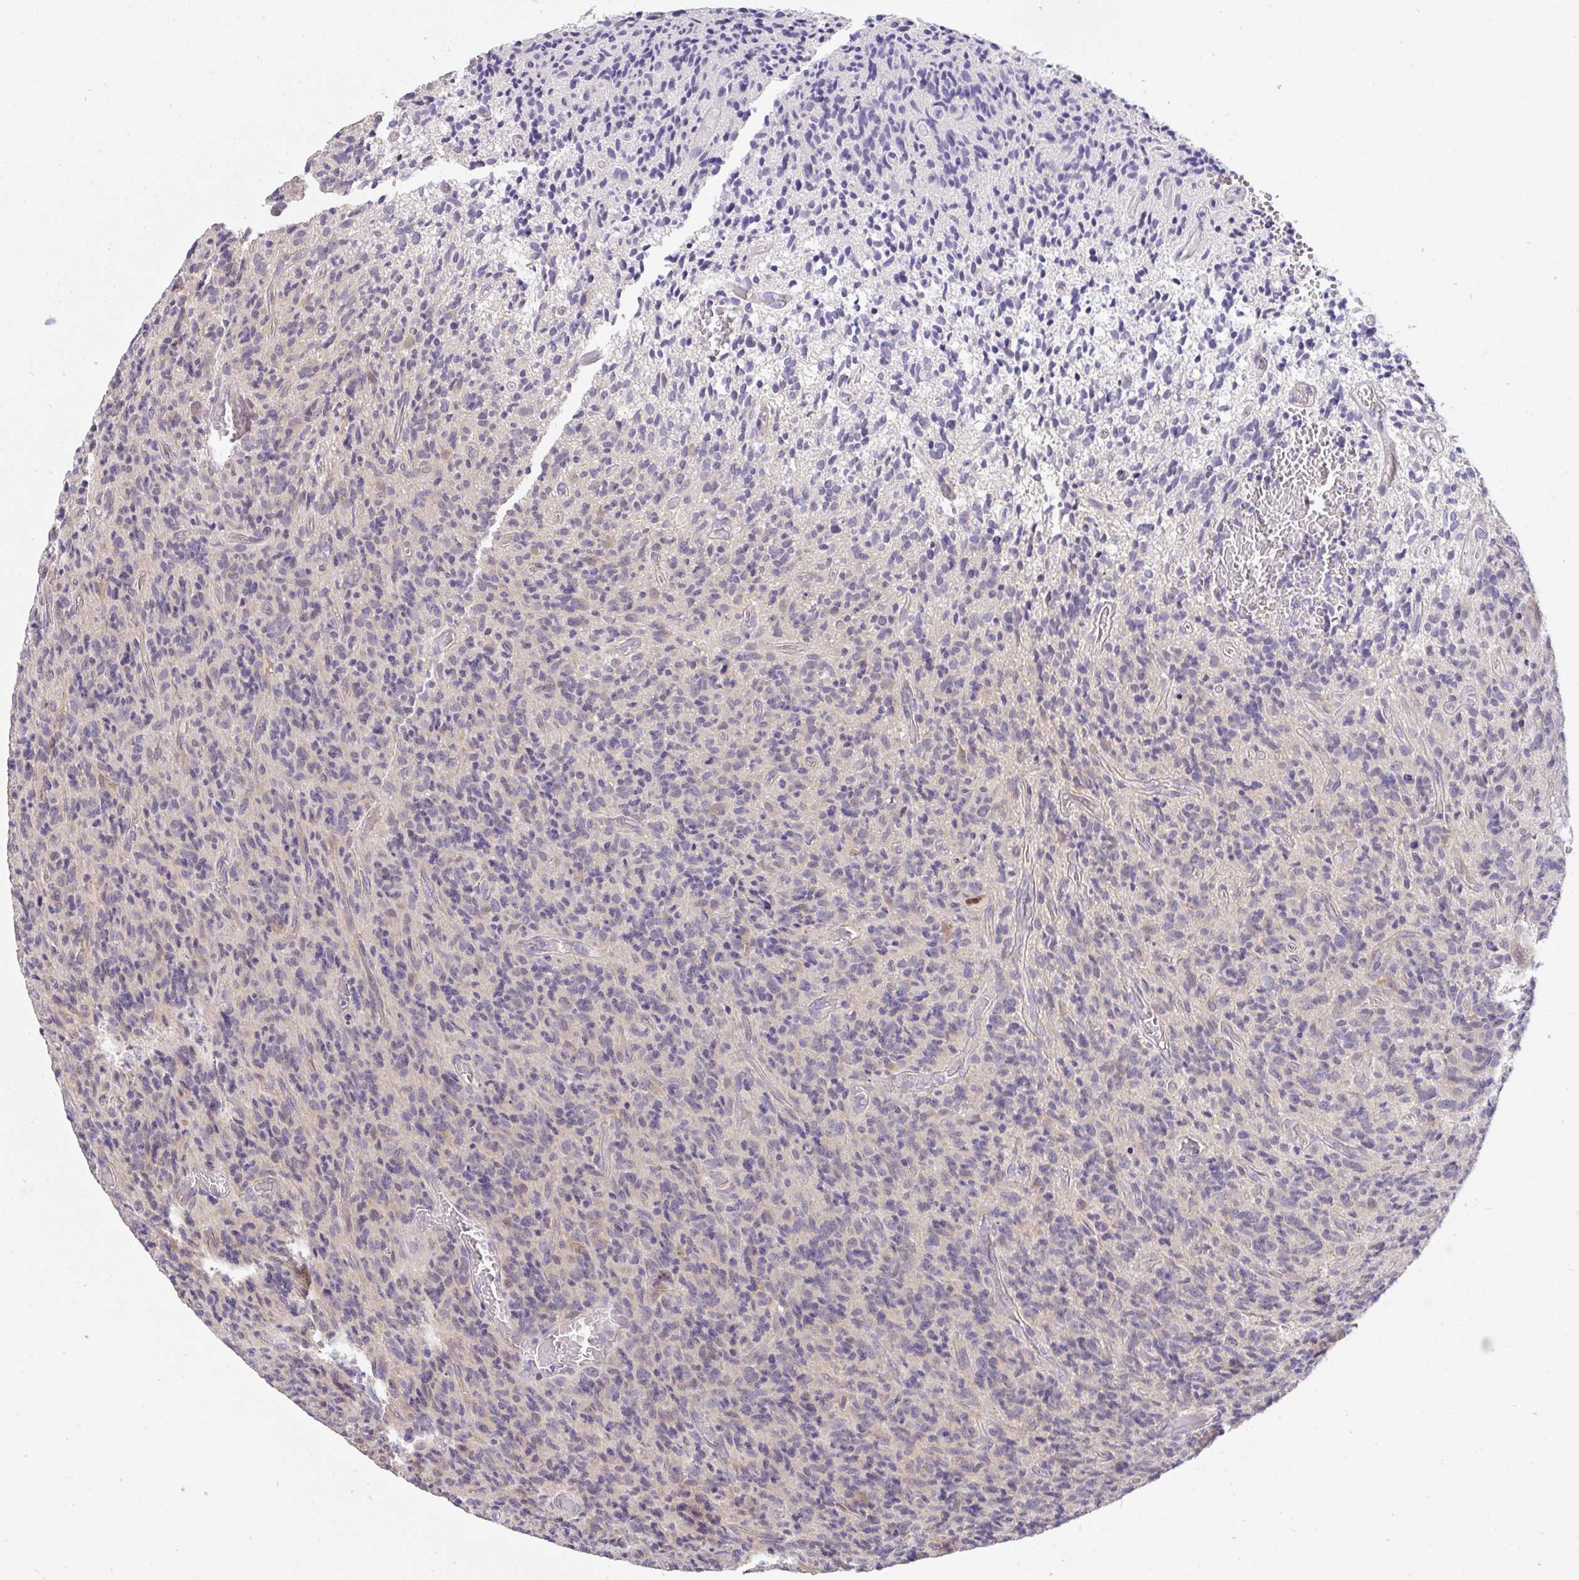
{"staining": {"intensity": "negative", "quantity": "none", "location": "none"}, "tissue": "glioma", "cell_type": "Tumor cells", "image_type": "cancer", "snomed": [{"axis": "morphology", "description": "Glioma, malignant, High grade"}, {"axis": "topography", "description": "Brain"}], "caption": "Glioma was stained to show a protein in brown. There is no significant expression in tumor cells.", "gene": "C19orf54", "patient": {"sex": "male", "age": 76}}